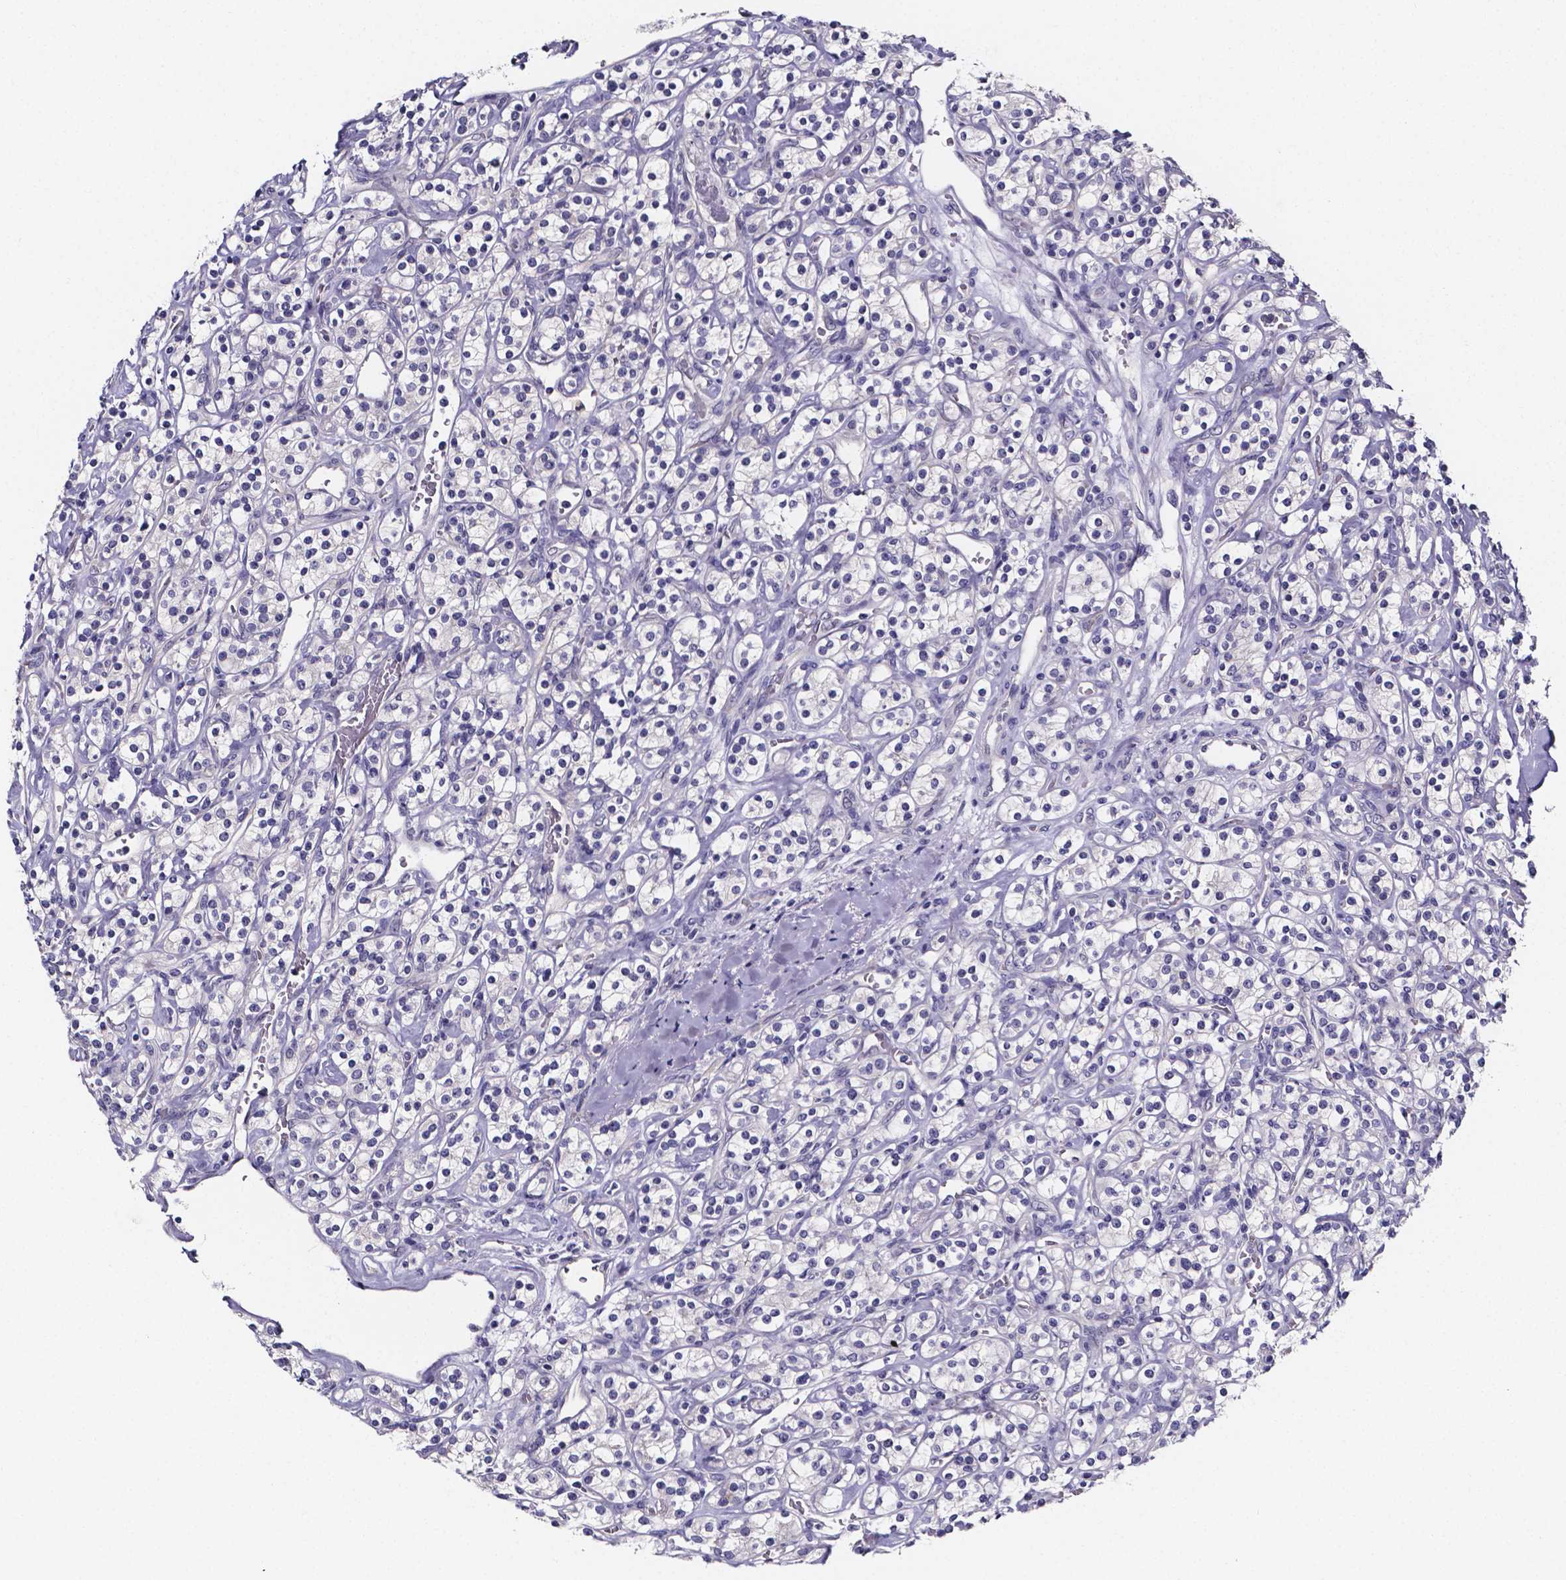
{"staining": {"intensity": "negative", "quantity": "none", "location": "none"}, "tissue": "renal cancer", "cell_type": "Tumor cells", "image_type": "cancer", "snomed": [{"axis": "morphology", "description": "Adenocarcinoma, NOS"}, {"axis": "topography", "description": "Kidney"}], "caption": "DAB (3,3'-diaminobenzidine) immunohistochemical staining of human renal cancer (adenocarcinoma) shows no significant expression in tumor cells.", "gene": "IZUMO1", "patient": {"sex": "male", "age": 77}}